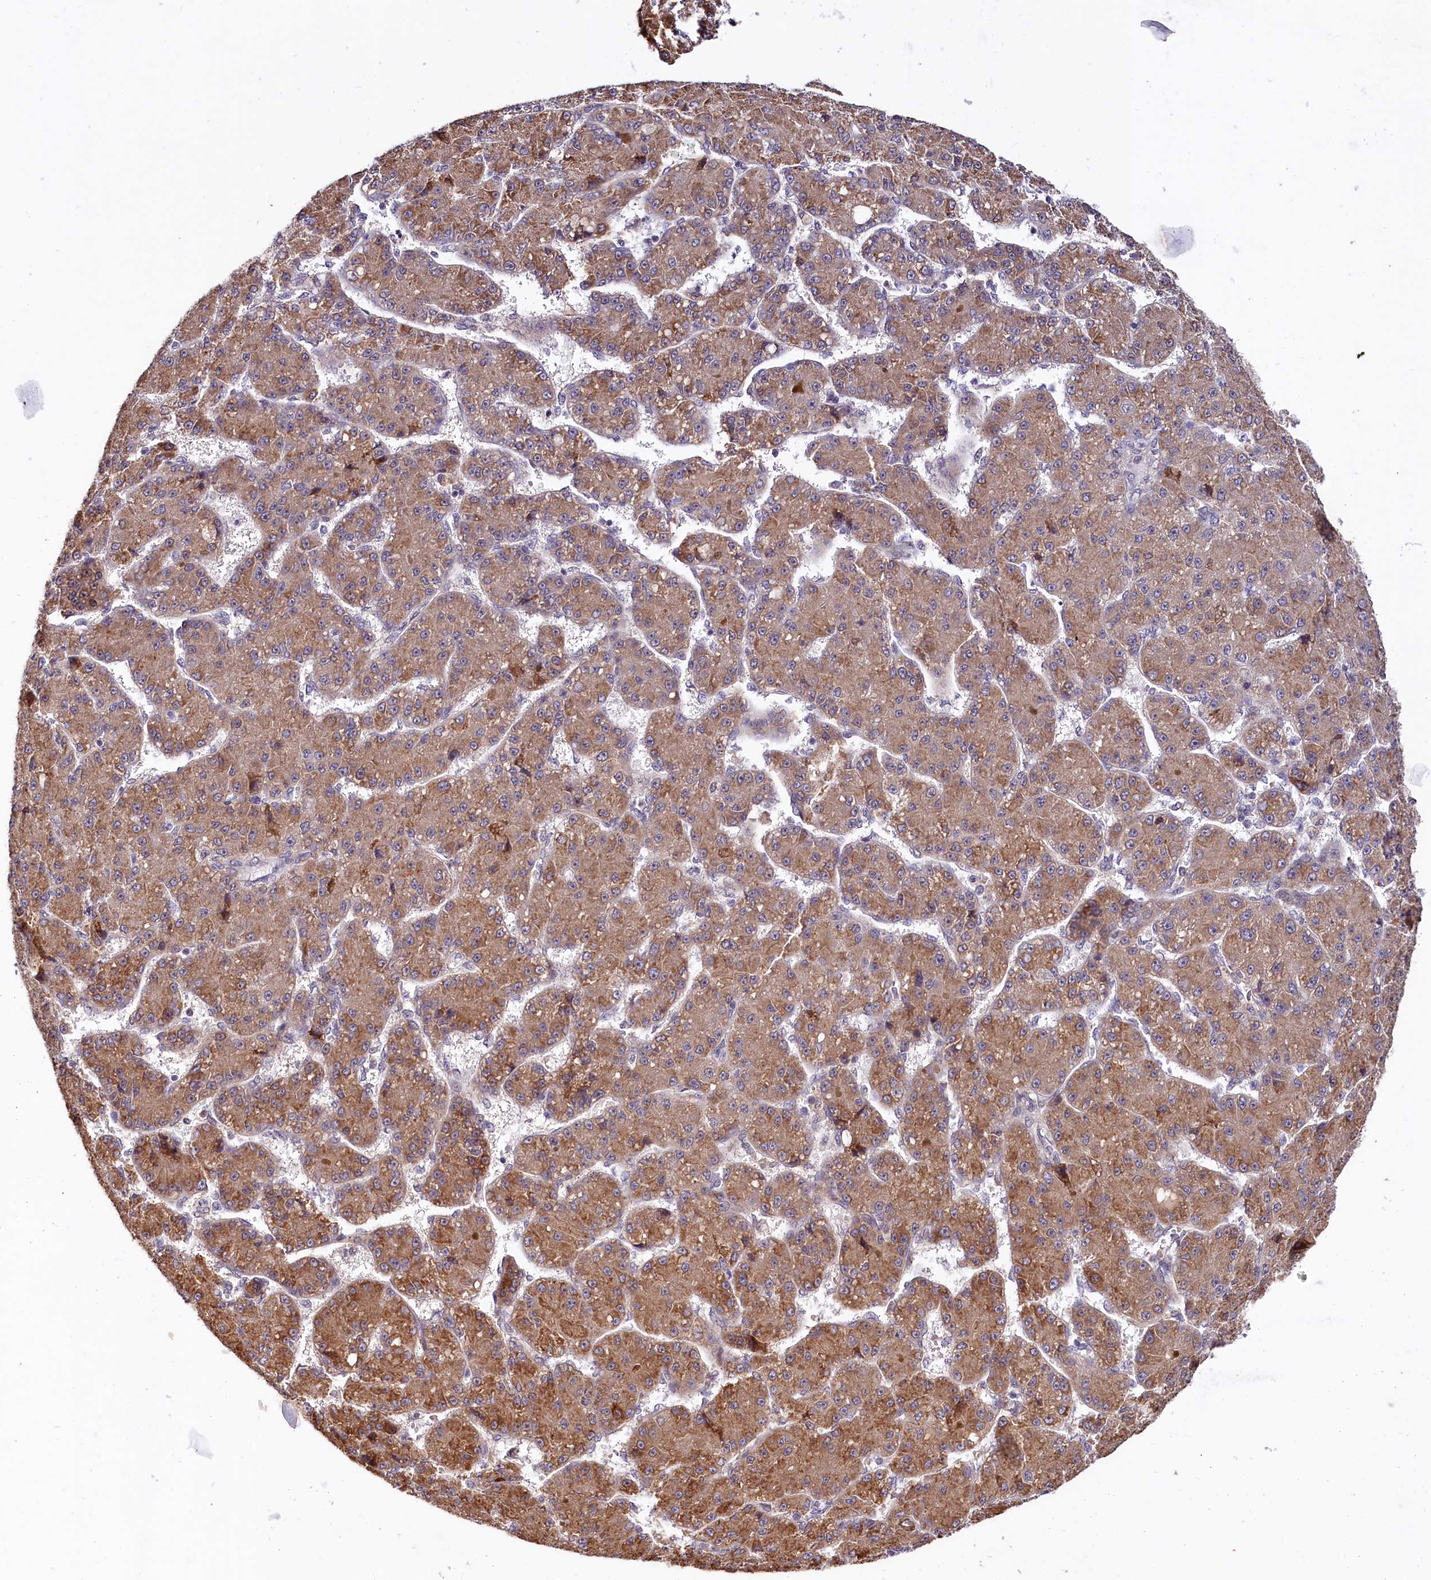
{"staining": {"intensity": "moderate", "quantity": ">75%", "location": "cytoplasmic/membranous"}, "tissue": "liver cancer", "cell_type": "Tumor cells", "image_type": "cancer", "snomed": [{"axis": "morphology", "description": "Carcinoma, Hepatocellular, NOS"}, {"axis": "topography", "description": "Liver"}], "caption": "Immunohistochemistry (IHC) (DAB (3,3'-diaminobenzidine)) staining of human liver cancer (hepatocellular carcinoma) exhibits moderate cytoplasmic/membranous protein expression in approximately >75% of tumor cells.", "gene": "UBE3A", "patient": {"sex": "male", "age": 67}}